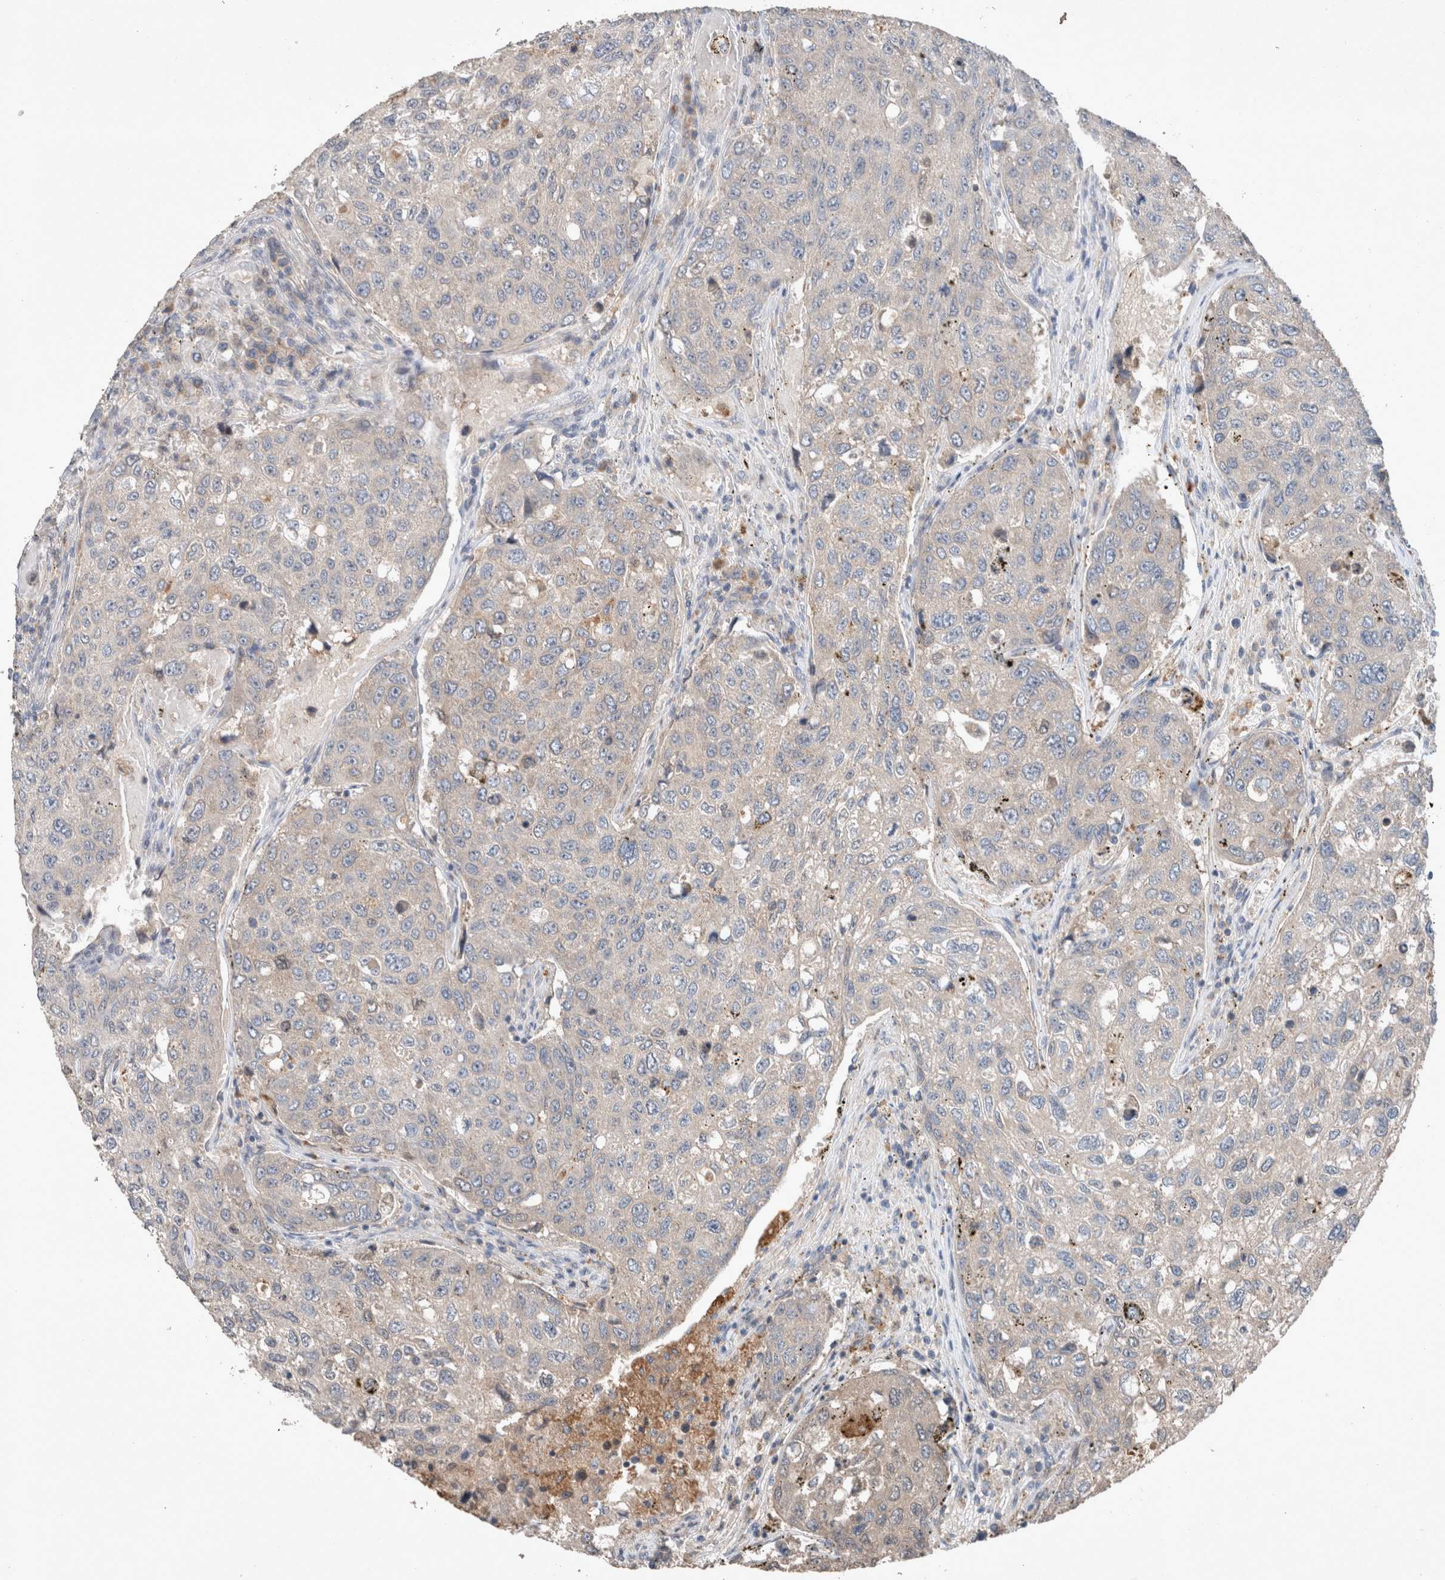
{"staining": {"intensity": "negative", "quantity": "none", "location": "none"}, "tissue": "urothelial cancer", "cell_type": "Tumor cells", "image_type": "cancer", "snomed": [{"axis": "morphology", "description": "Urothelial carcinoma, High grade"}, {"axis": "topography", "description": "Lymph node"}, {"axis": "topography", "description": "Urinary bladder"}], "caption": "DAB (3,3'-diaminobenzidine) immunohistochemical staining of urothelial cancer demonstrates no significant positivity in tumor cells. Nuclei are stained in blue.", "gene": "UGCG", "patient": {"sex": "male", "age": 51}}